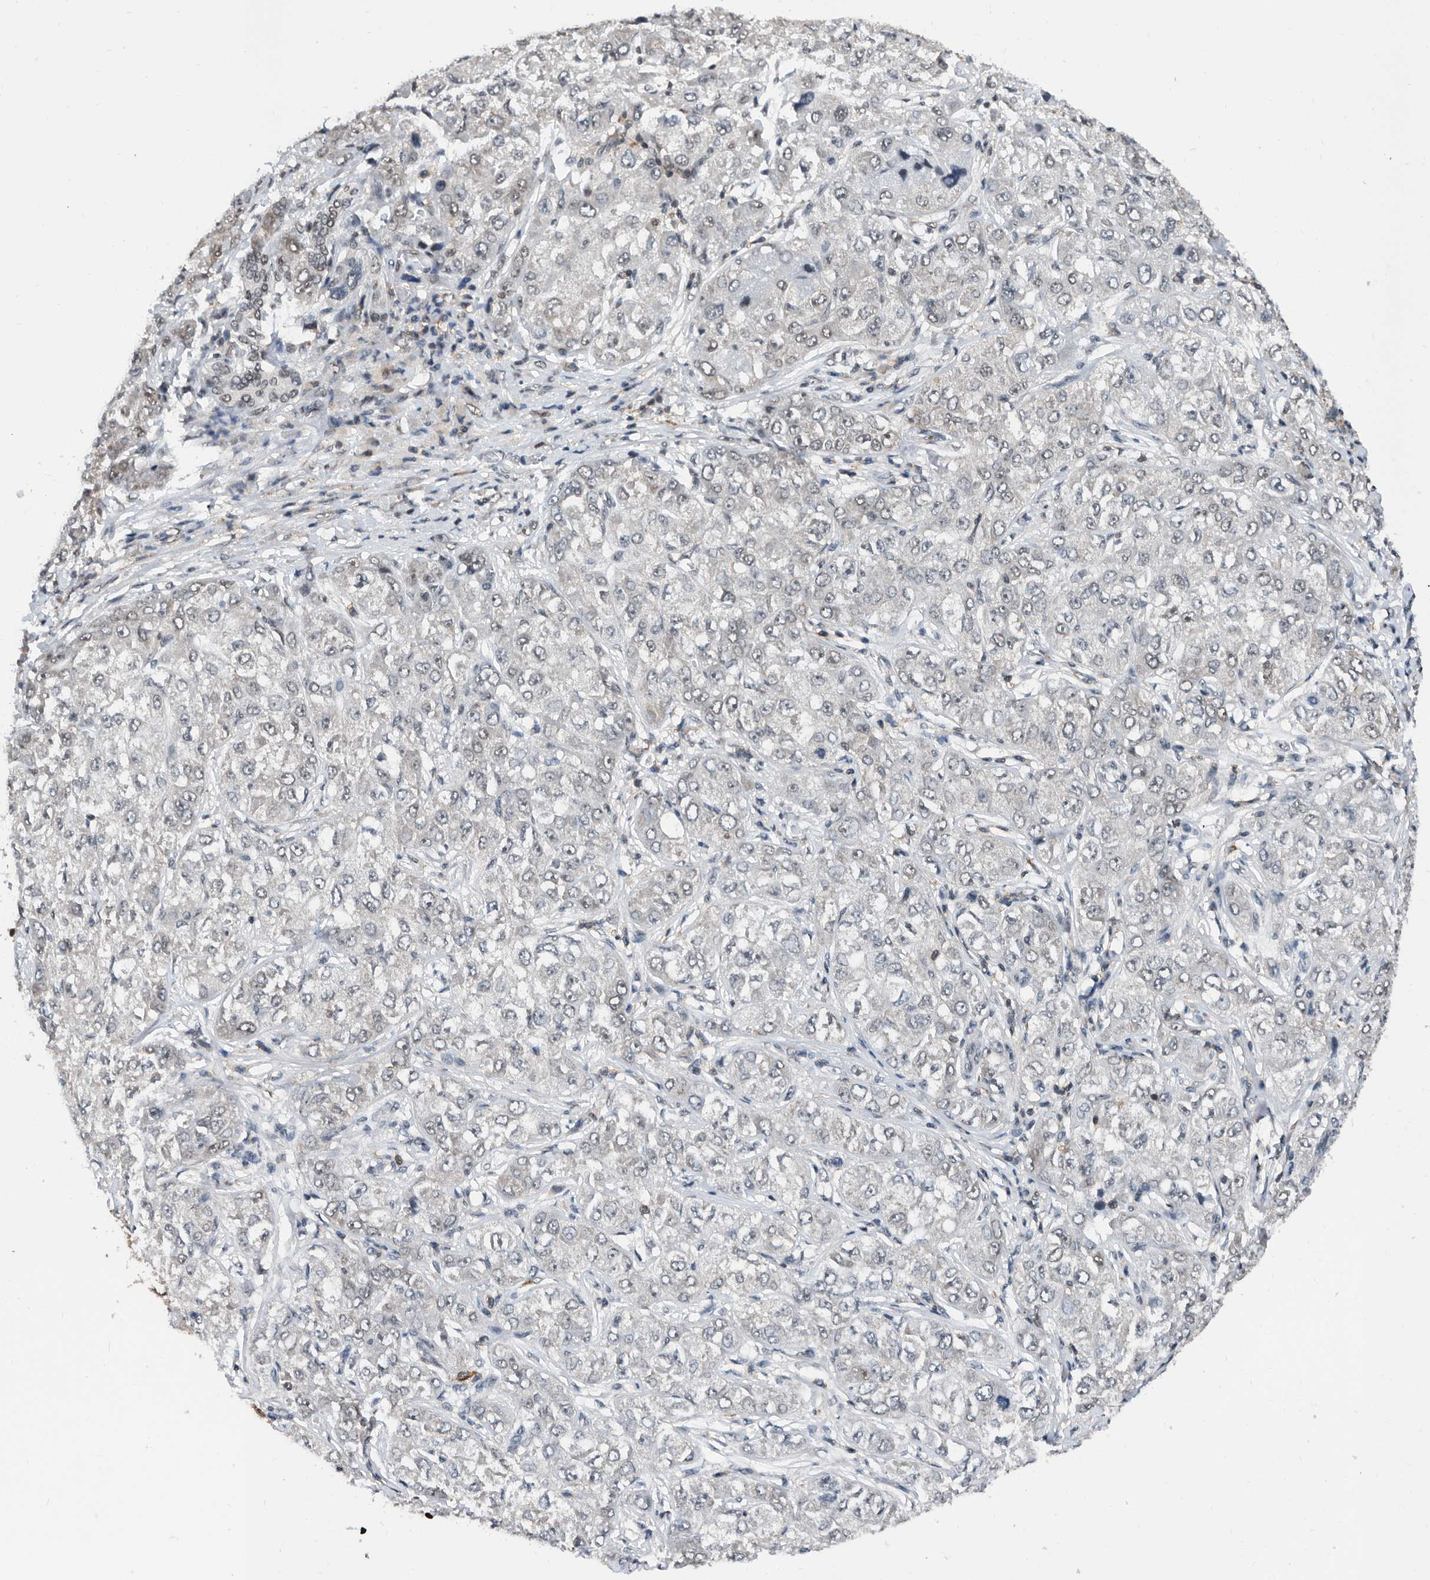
{"staining": {"intensity": "weak", "quantity": "<25%", "location": "nuclear"}, "tissue": "liver cancer", "cell_type": "Tumor cells", "image_type": "cancer", "snomed": [{"axis": "morphology", "description": "Carcinoma, Hepatocellular, NOS"}, {"axis": "topography", "description": "Liver"}], "caption": "This is an IHC histopathology image of human hepatocellular carcinoma (liver). There is no expression in tumor cells.", "gene": "ZNF260", "patient": {"sex": "male", "age": 80}}